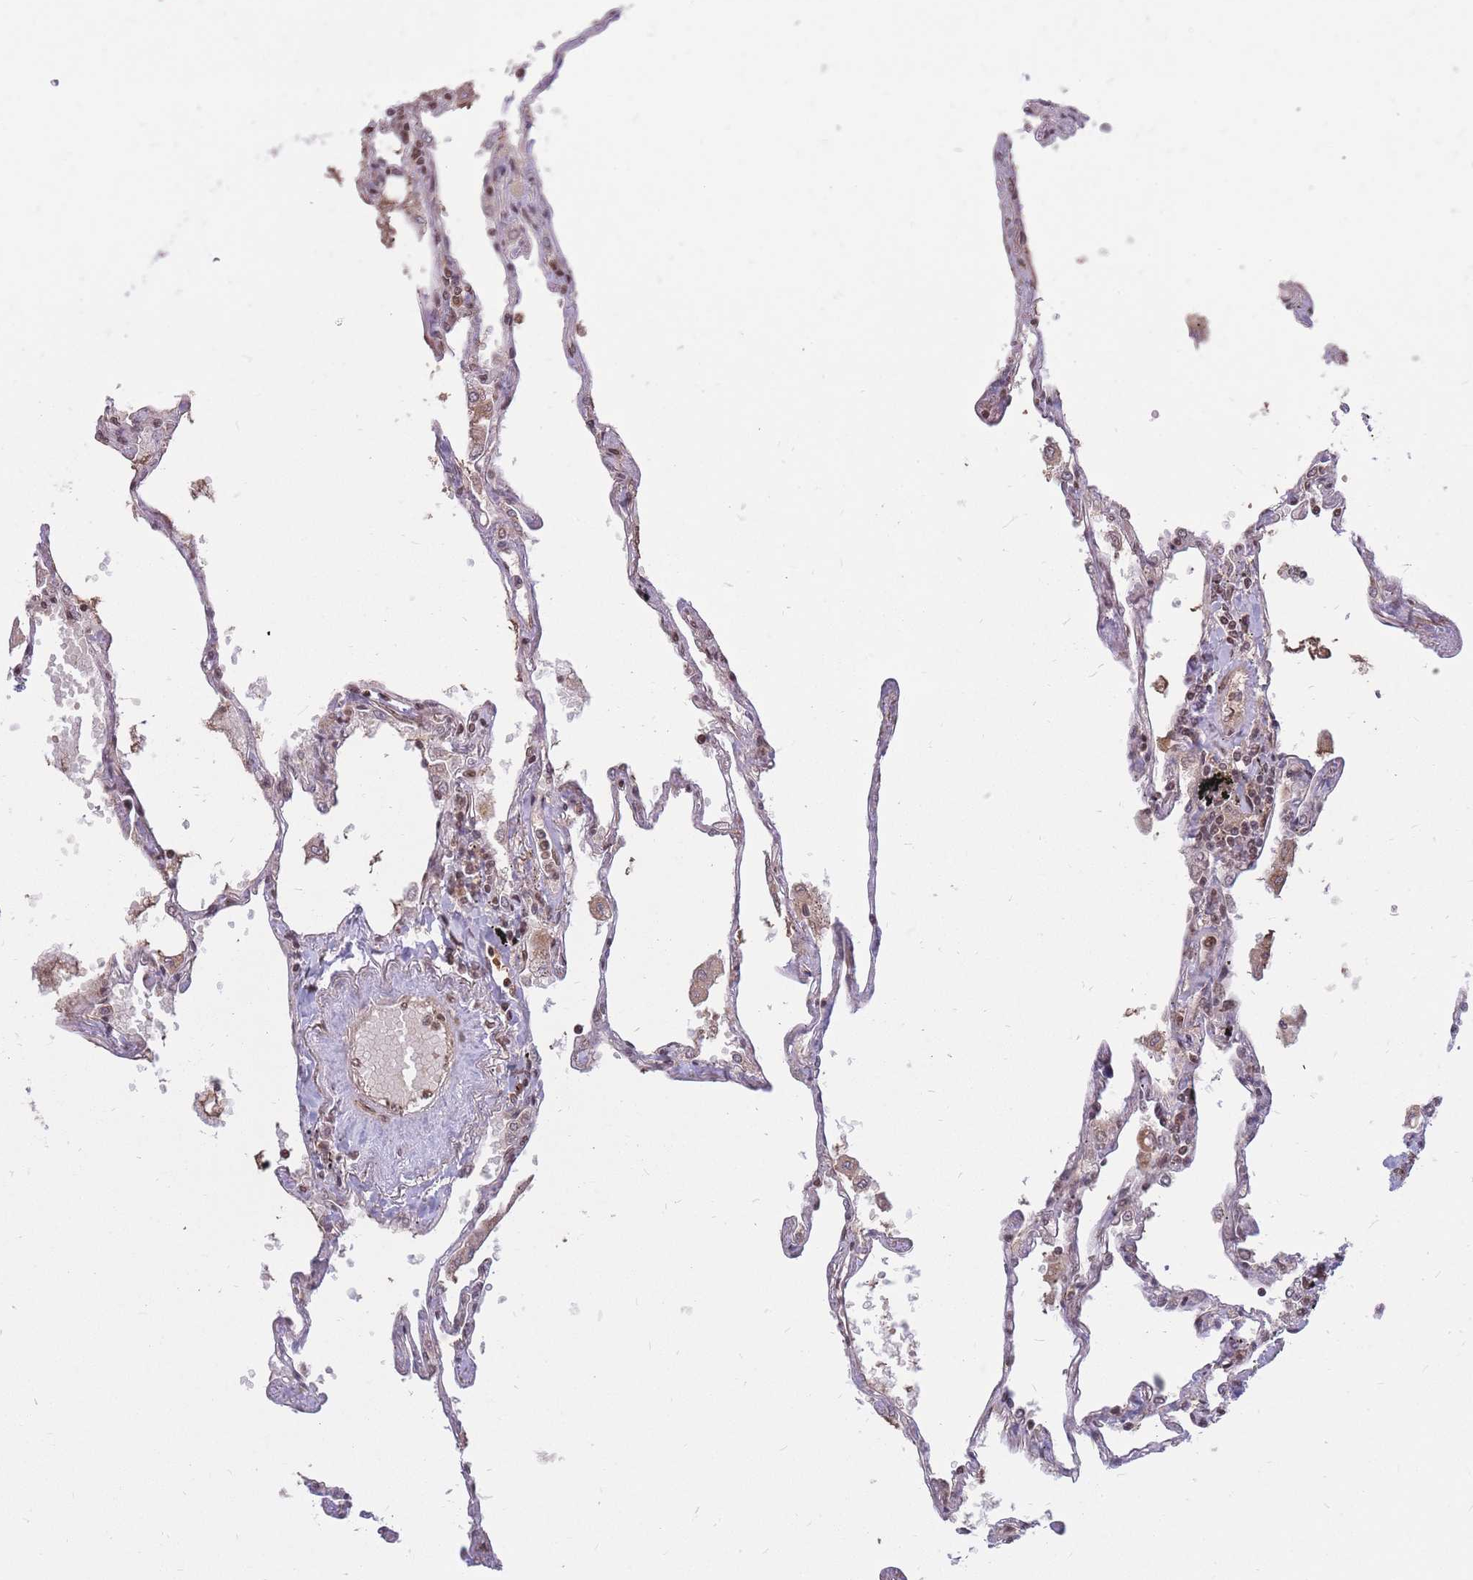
{"staining": {"intensity": "strong", "quantity": "25%-75%", "location": "nuclear"}, "tissue": "lung", "cell_type": "Alveolar cells", "image_type": "normal", "snomed": [{"axis": "morphology", "description": "Normal tissue, NOS"}, {"axis": "topography", "description": "Lung"}], "caption": "Alveolar cells show high levels of strong nuclear staining in about 25%-75% of cells in benign lung. (DAB (3,3'-diaminobenzidine) IHC, brown staining for protein, blue staining for nuclei).", "gene": "SRA1", "patient": {"sex": "female", "age": 67}}